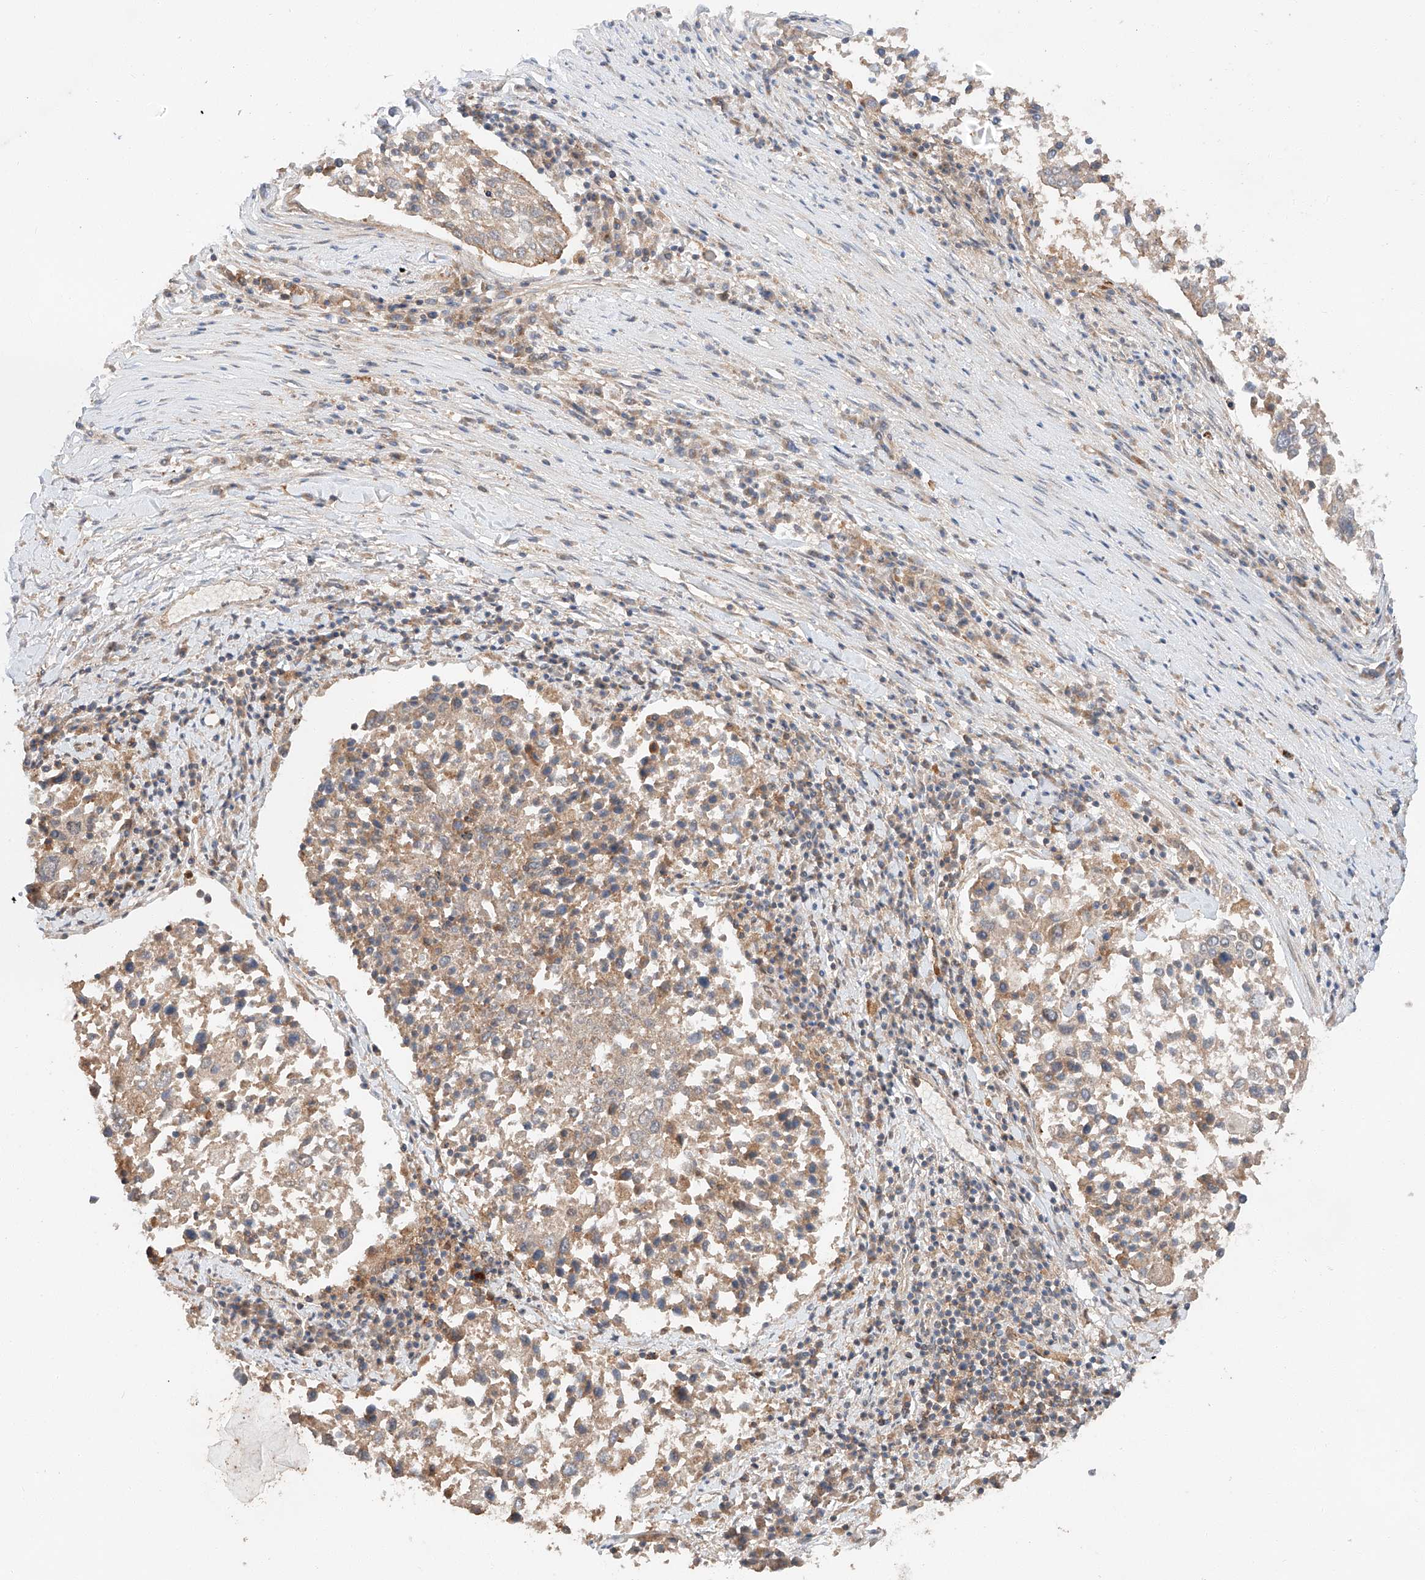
{"staining": {"intensity": "weak", "quantity": "<25%", "location": "cytoplasmic/membranous"}, "tissue": "lung cancer", "cell_type": "Tumor cells", "image_type": "cancer", "snomed": [{"axis": "morphology", "description": "Squamous cell carcinoma, NOS"}, {"axis": "topography", "description": "Lung"}], "caption": "Tumor cells show no significant protein expression in squamous cell carcinoma (lung). The staining was performed using DAB to visualize the protein expression in brown, while the nuclei were stained in blue with hematoxylin (Magnification: 20x).", "gene": "XPNPEP1", "patient": {"sex": "male", "age": 65}}